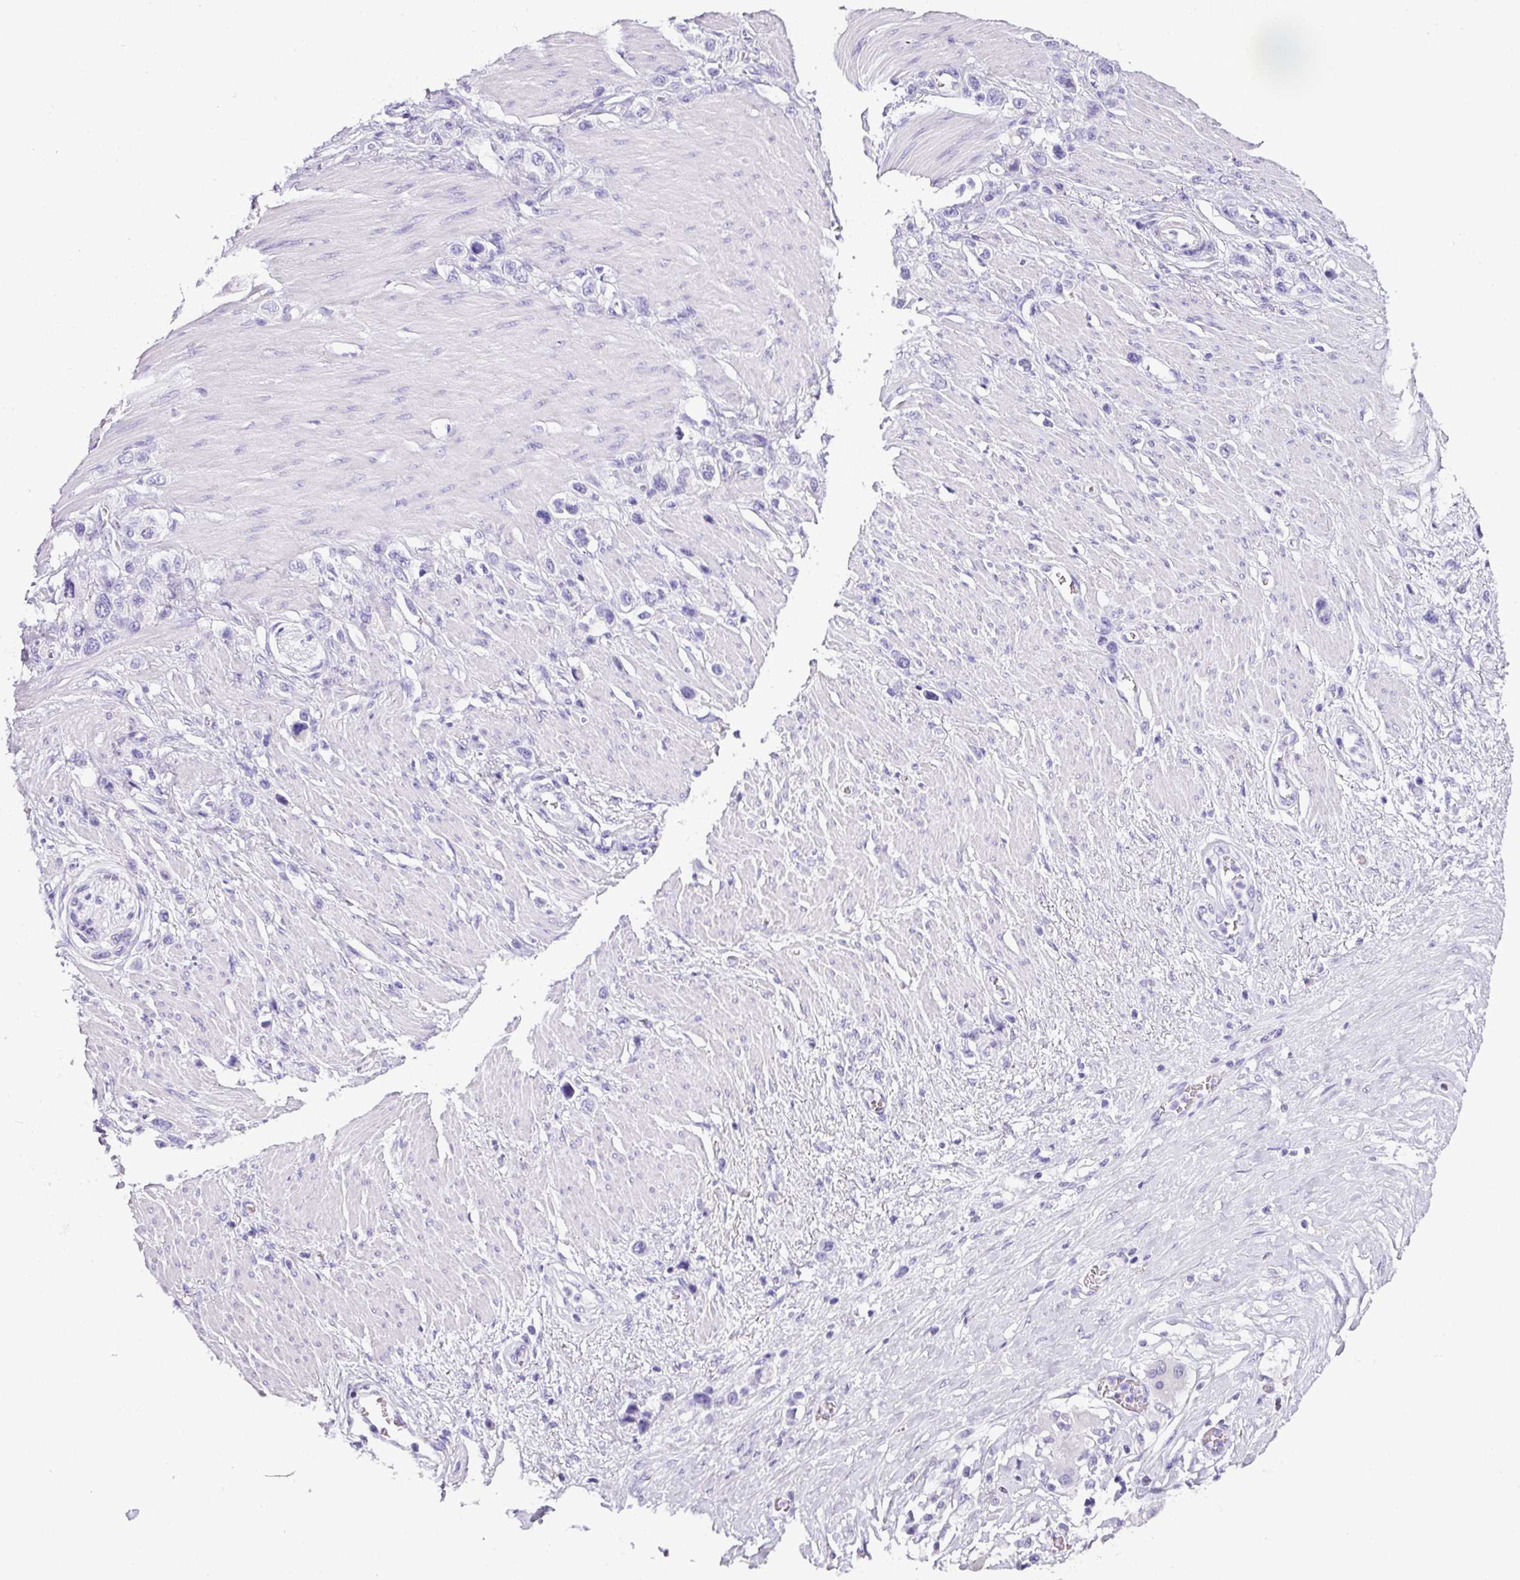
{"staining": {"intensity": "negative", "quantity": "none", "location": "none"}, "tissue": "stomach cancer", "cell_type": "Tumor cells", "image_type": "cancer", "snomed": [{"axis": "morphology", "description": "Adenocarcinoma, NOS"}, {"axis": "morphology", "description": "Adenocarcinoma, High grade"}, {"axis": "topography", "description": "Stomach, upper"}, {"axis": "topography", "description": "Stomach, lower"}], "caption": "Micrograph shows no protein expression in tumor cells of stomach cancer (adenocarcinoma (high-grade)) tissue.", "gene": "NAPSA", "patient": {"sex": "female", "age": 65}}